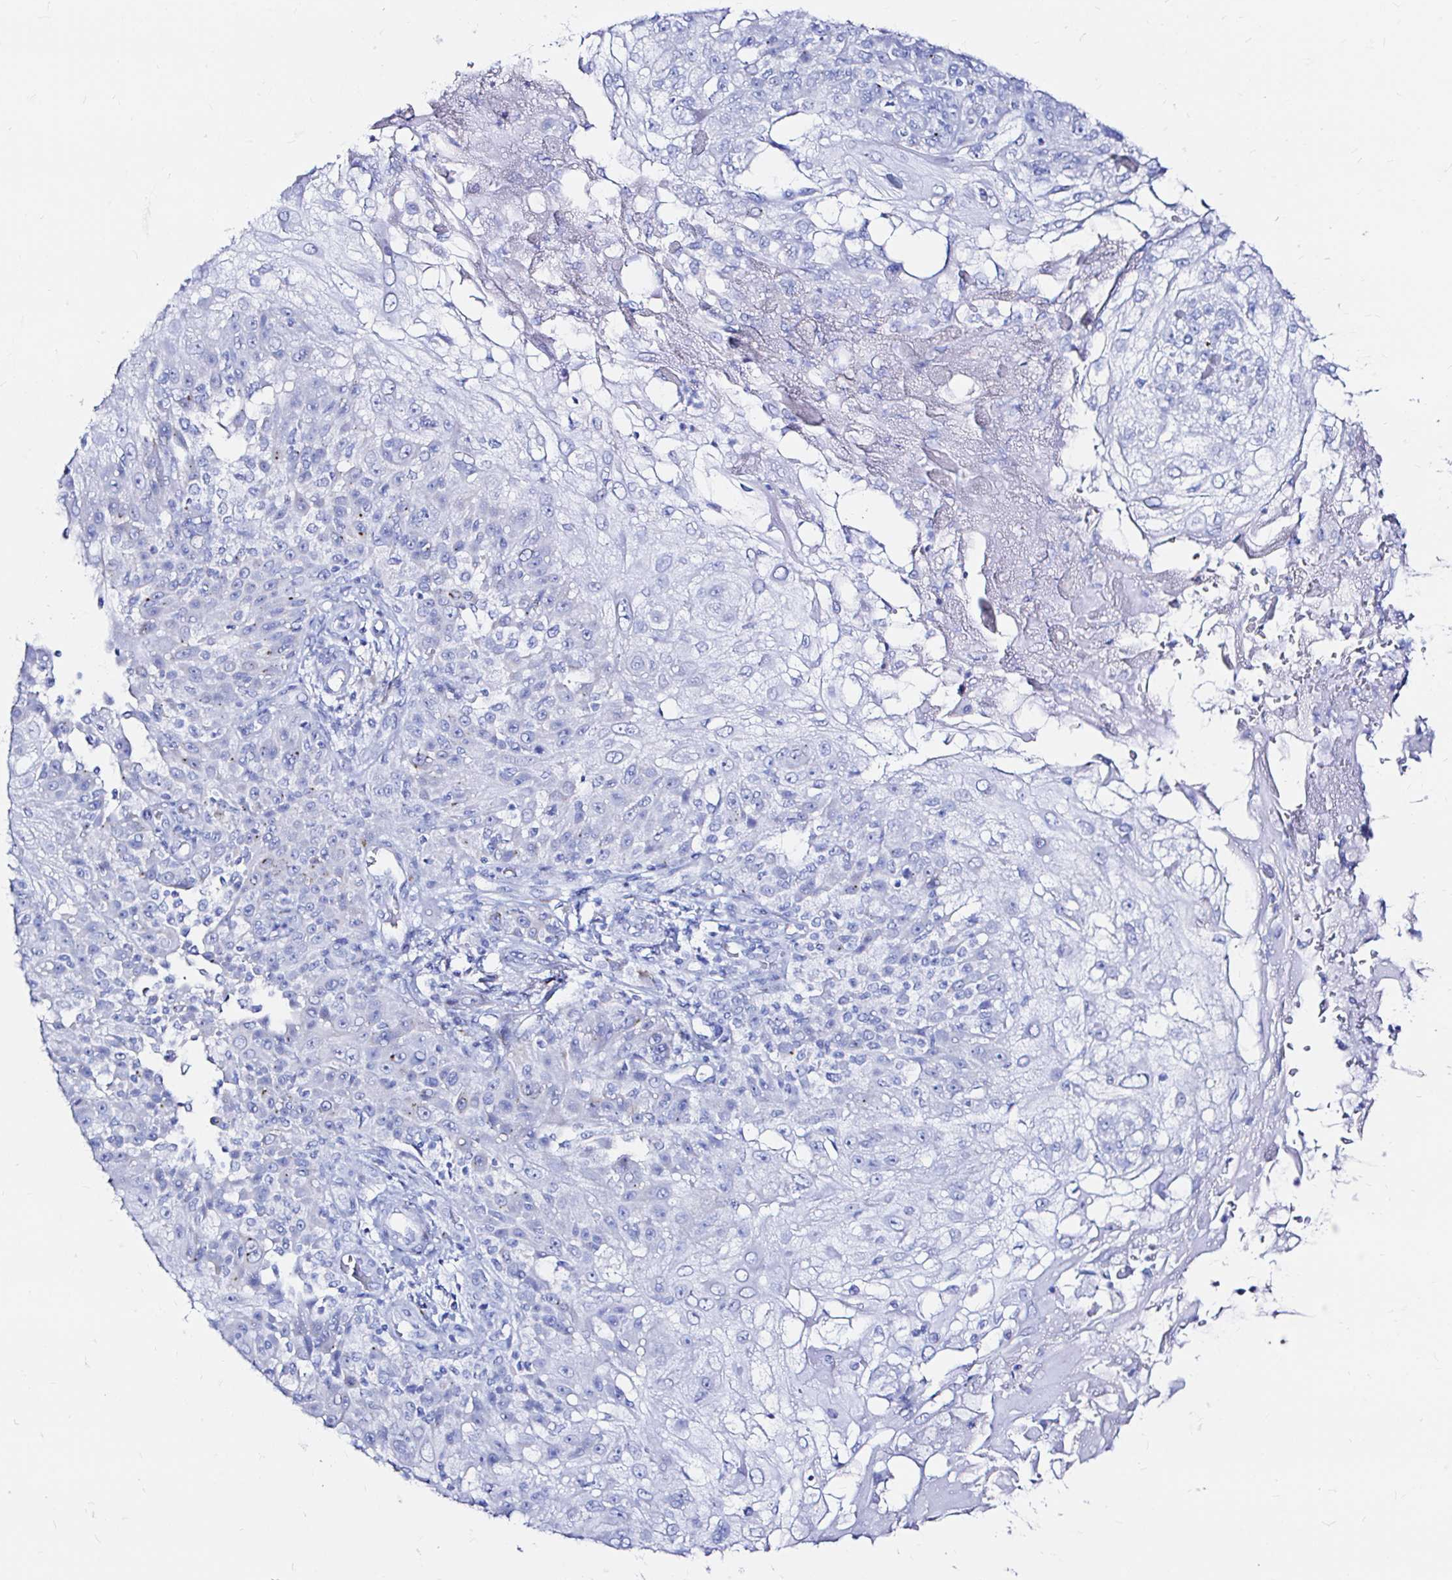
{"staining": {"intensity": "negative", "quantity": "none", "location": "none"}, "tissue": "skin cancer", "cell_type": "Tumor cells", "image_type": "cancer", "snomed": [{"axis": "morphology", "description": "Normal tissue, NOS"}, {"axis": "morphology", "description": "Squamous cell carcinoma, NOS"}, {"axis": "topography", "description": "Skin"}], "caption": "High magnification brightfield microscopy of squamous cell carcinoma (skin) stained with DAB (brown) and counterstained with hematoxylin (blue): tumor cells show no significant expression. The staining is performed using DAB (3,3'-diaminobenzidine) brown chromogen with nuclei counter-stained in using hematoxylin.", "gene": "ZNF432", "patient": {"sex": "female", "age": 83}}